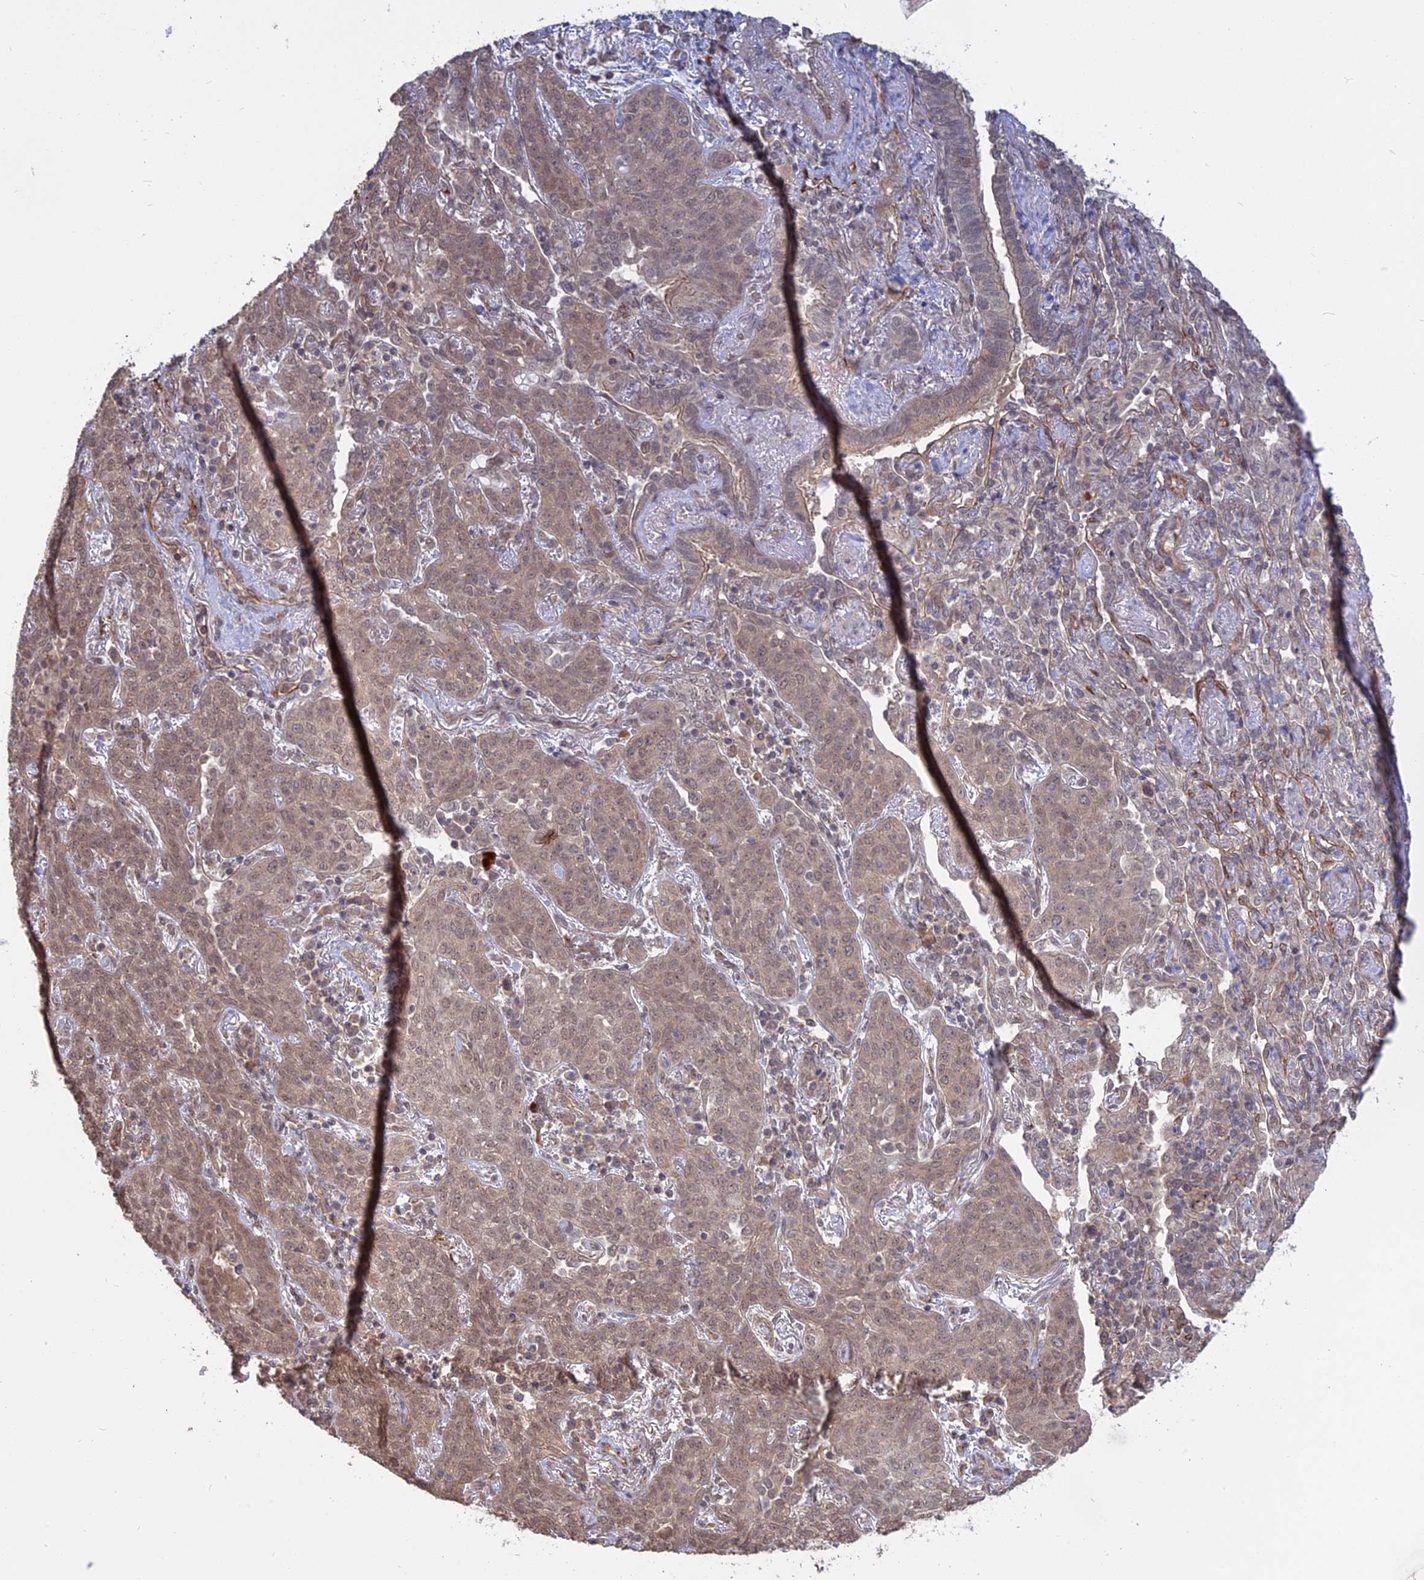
{"staining": {"intensity": "weak", "quantity": ">75%", "location": "cytoplasmic/membranous,nuclear"}, "tissue": "lung cancer", "cell_type": "Tumor cells", "image_type": "cancer", "snomed": [{"axis": "morphology", "description": "Squamous cell carcinoma, NOS"}, {"axis": "topography", "description": "Lung"}], "caption": "Squamous cell carcinoma (lung) stained with a protein marker reveals weak staining in tumor cells.", "gene": "PKIG", "patient": {"sex": "female", "age": 70}}